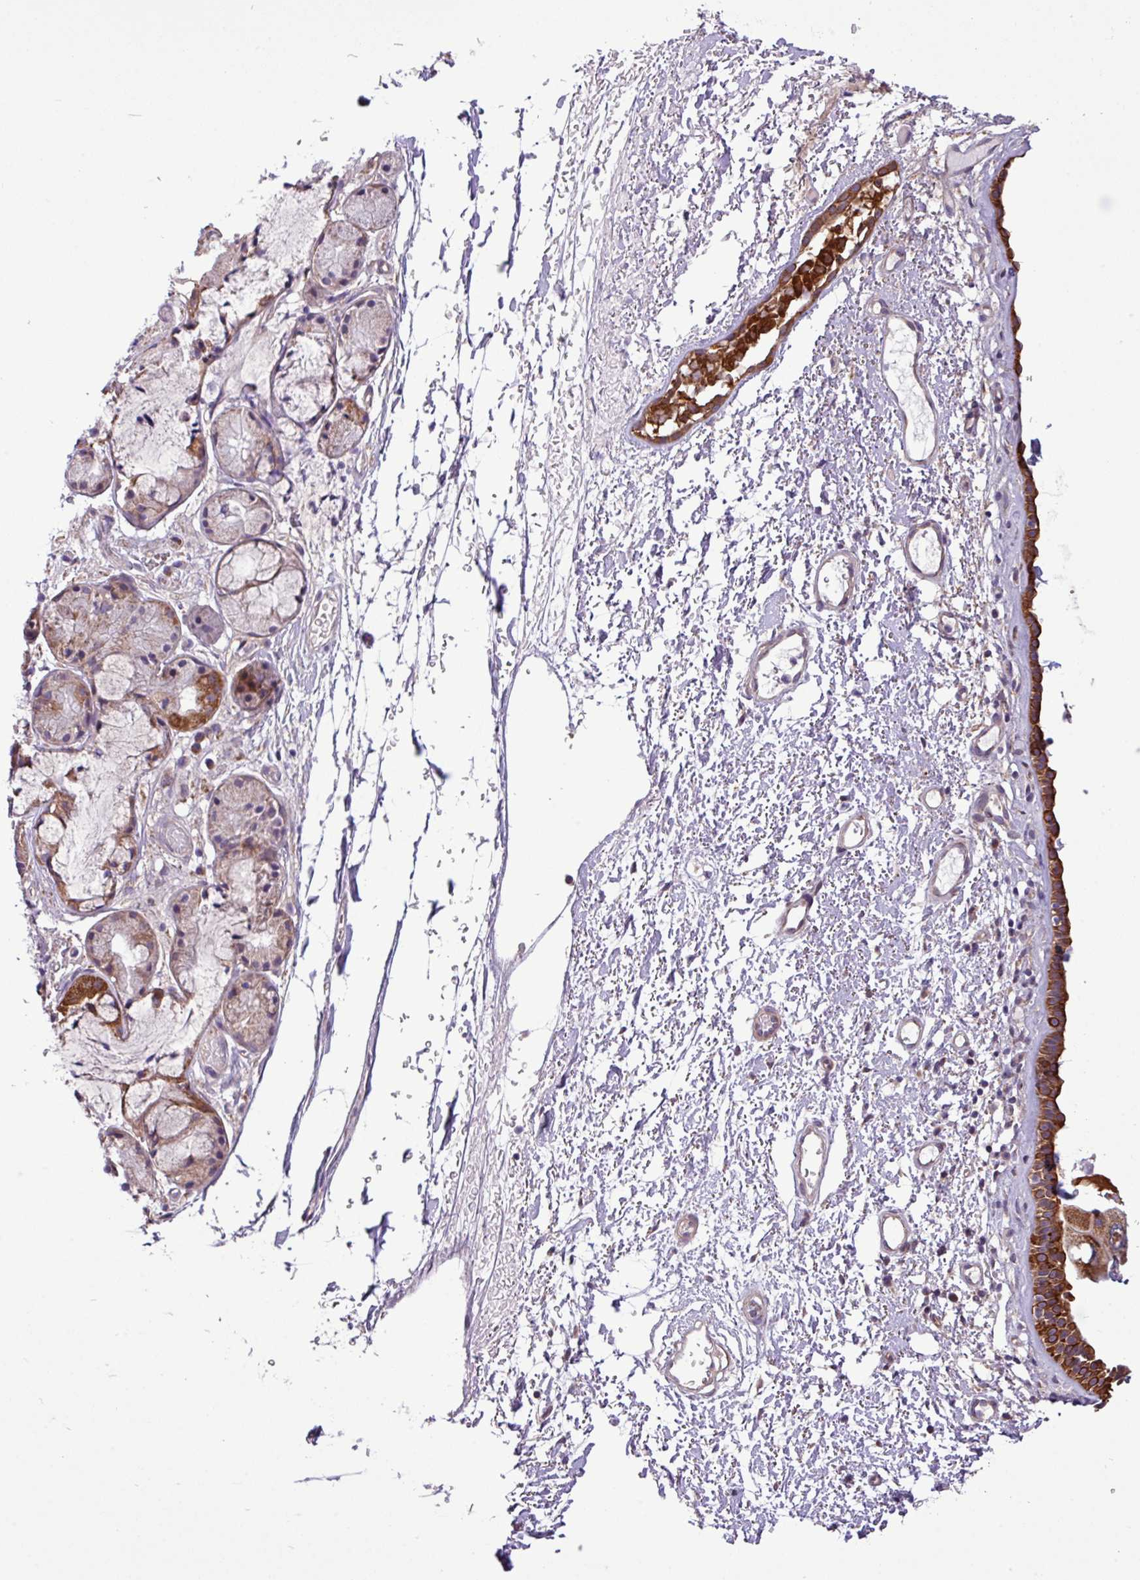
{"staining": {"intensity": "strong", "quantity": ">75%", "location": "cytoplasmic/membranous"}, "tissue": "nasopharynx", "cell_type": "Respiratory epithelial cells", "image_type": "normal", "snomed": [{"axis": "morphology", "description": "Normal tissue, NOS"}, {"axis": "topography", "description": "Cartilage tissue"}, {"axis": "topography", "description": "Nasopharynx"}], "caption": "Immunohistochemistry (DAB (3,3'-diaminobenzidine)) staining of benign nasopharynx exhibits strong cytoplasmic/membranous protein staining in approximately >75% of respiratory epithelial cells.", "gene": "TIMM10B", "patient": {"sex": "male", "age": 56}}